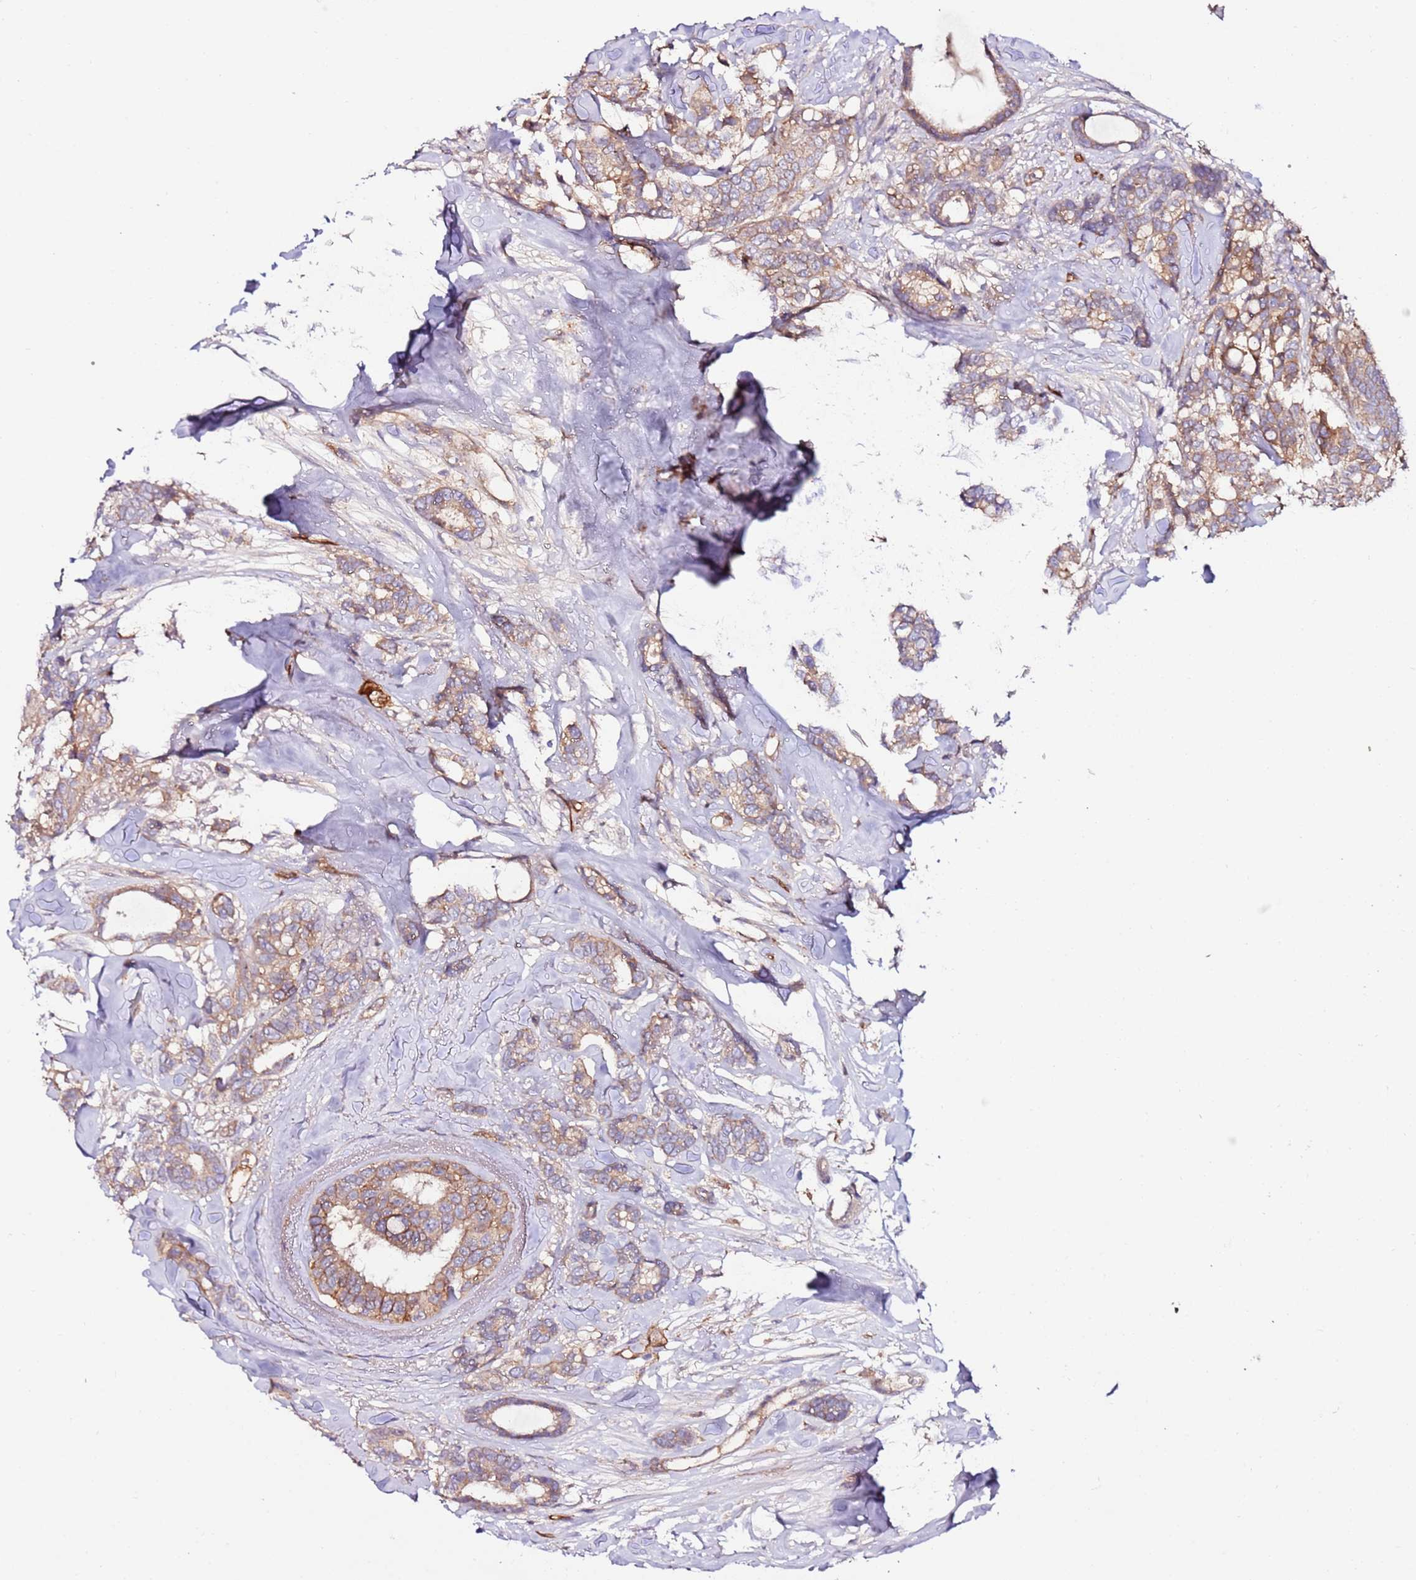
{"staining": {"intensity": "moderate", "quantity": ">75%", "location": "cytoplasmic/membranous"}, "tissue": "breast cancer", "cell_type": "Tumor cells", "image_type": "cancer", "snomed": [{"axis": "morphology", "description": "Duct carcinoma"}, {"axis": "topography", "description": "Breast"}], "caption": "Breast intraductal carcinoma tissue displays moderate cytoplasmic/membranous positivity in approximately >75% of tumor cells", "gene": "FLVCR1", "patient": {"sex": "female", "age": 87}}